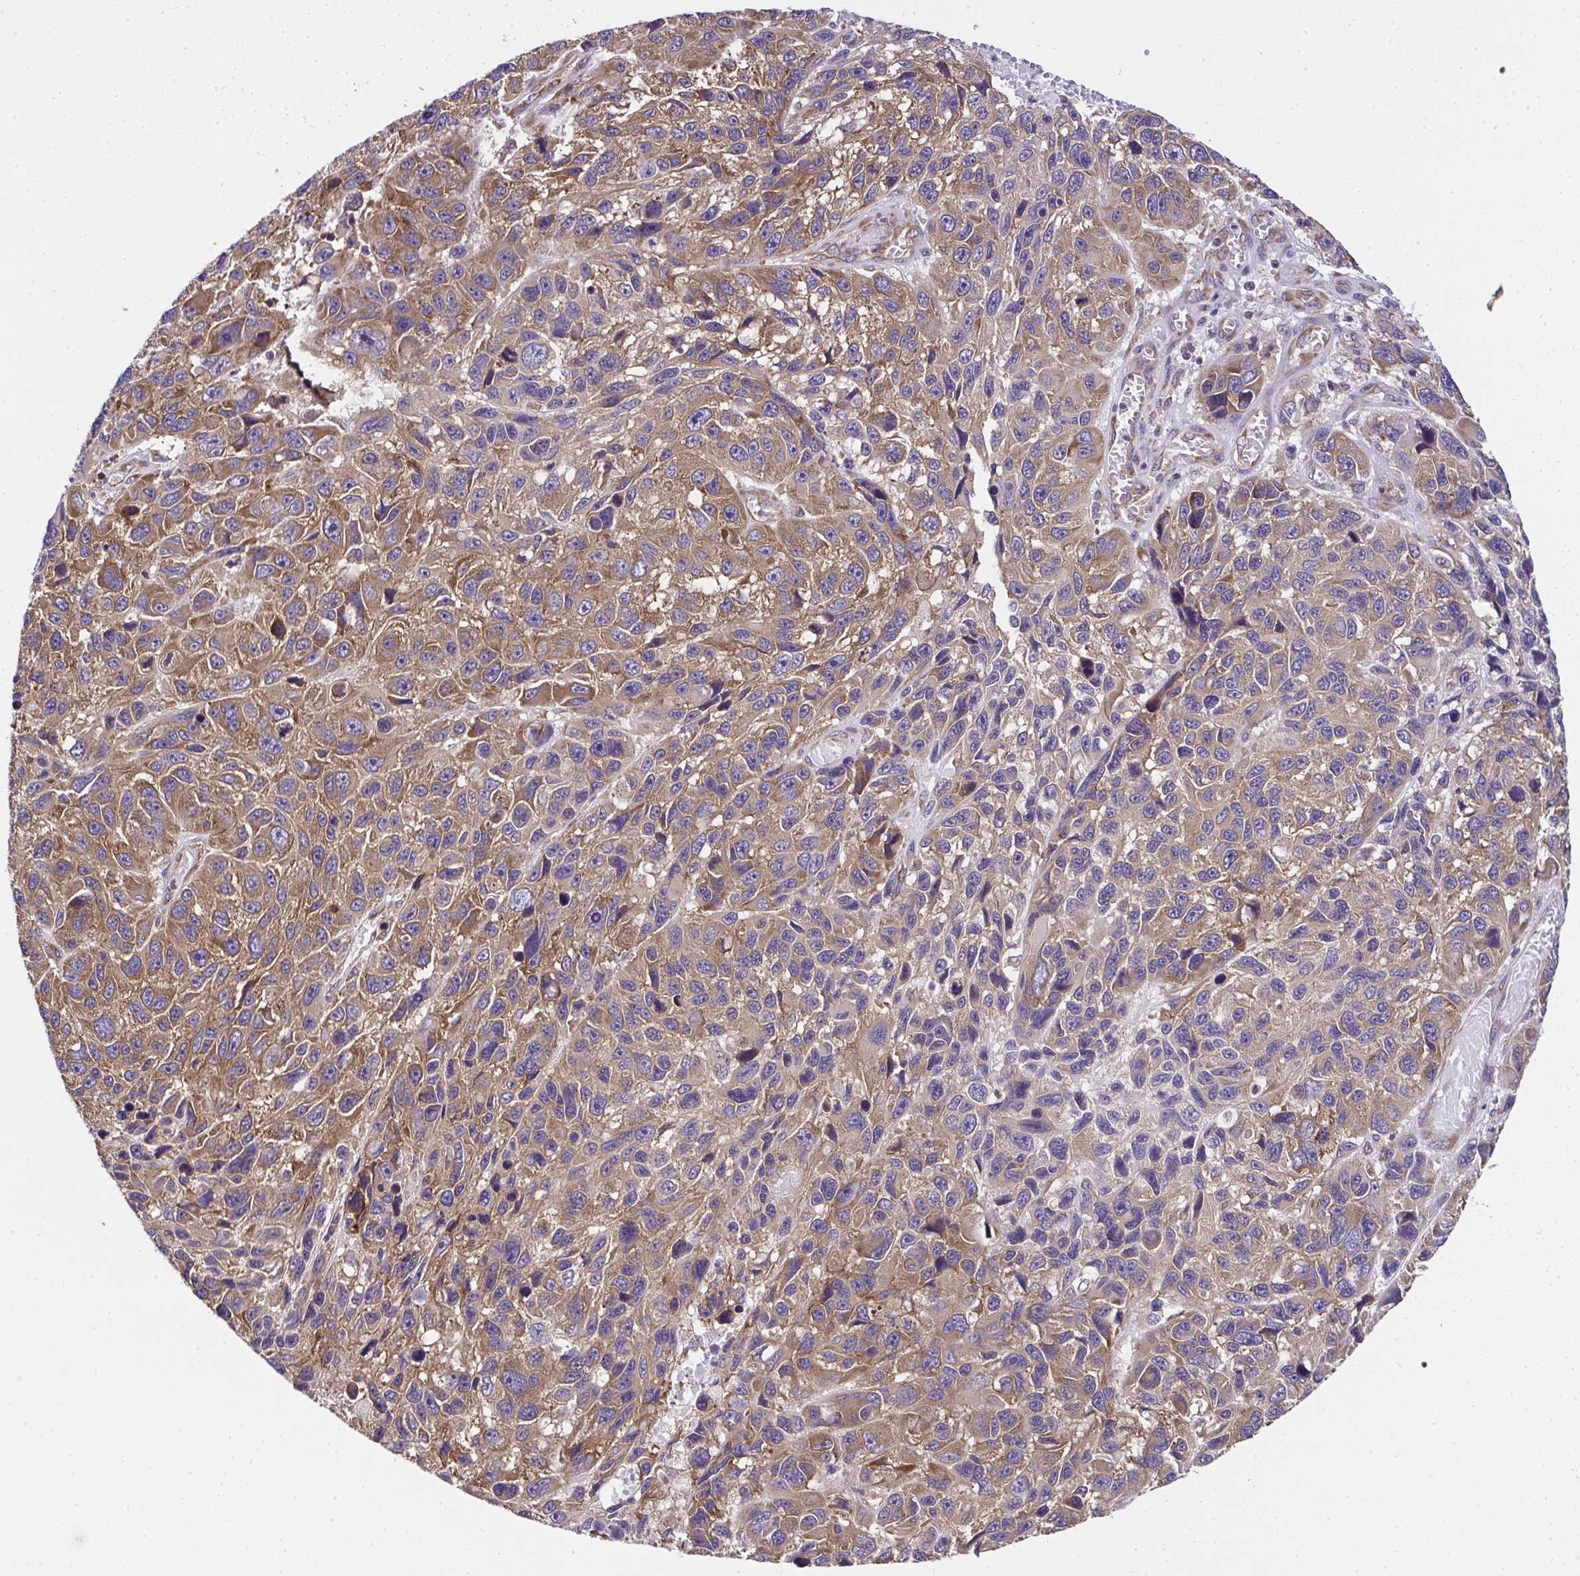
{"staining": {"intensity": "moderate", "quantity": ">75%", "location": "cytoplasmic/membranous"}, "tissue": "melanoma", "cell_type": "Tumor cells", "image_type": "cancer", "snomed": [{"axis": "morphology", "description": "Malignant melanoma, NOS"}, {"axis": "topography", "description": "Skin"}], "caption": "The photomicrograph reveals a brown stain indicating the presence of a protein in the cytoplasmic/membranous of tumor cells in melanoma.", "gene": "RPS7", "patient": {"sex": "male", "age": 53}}